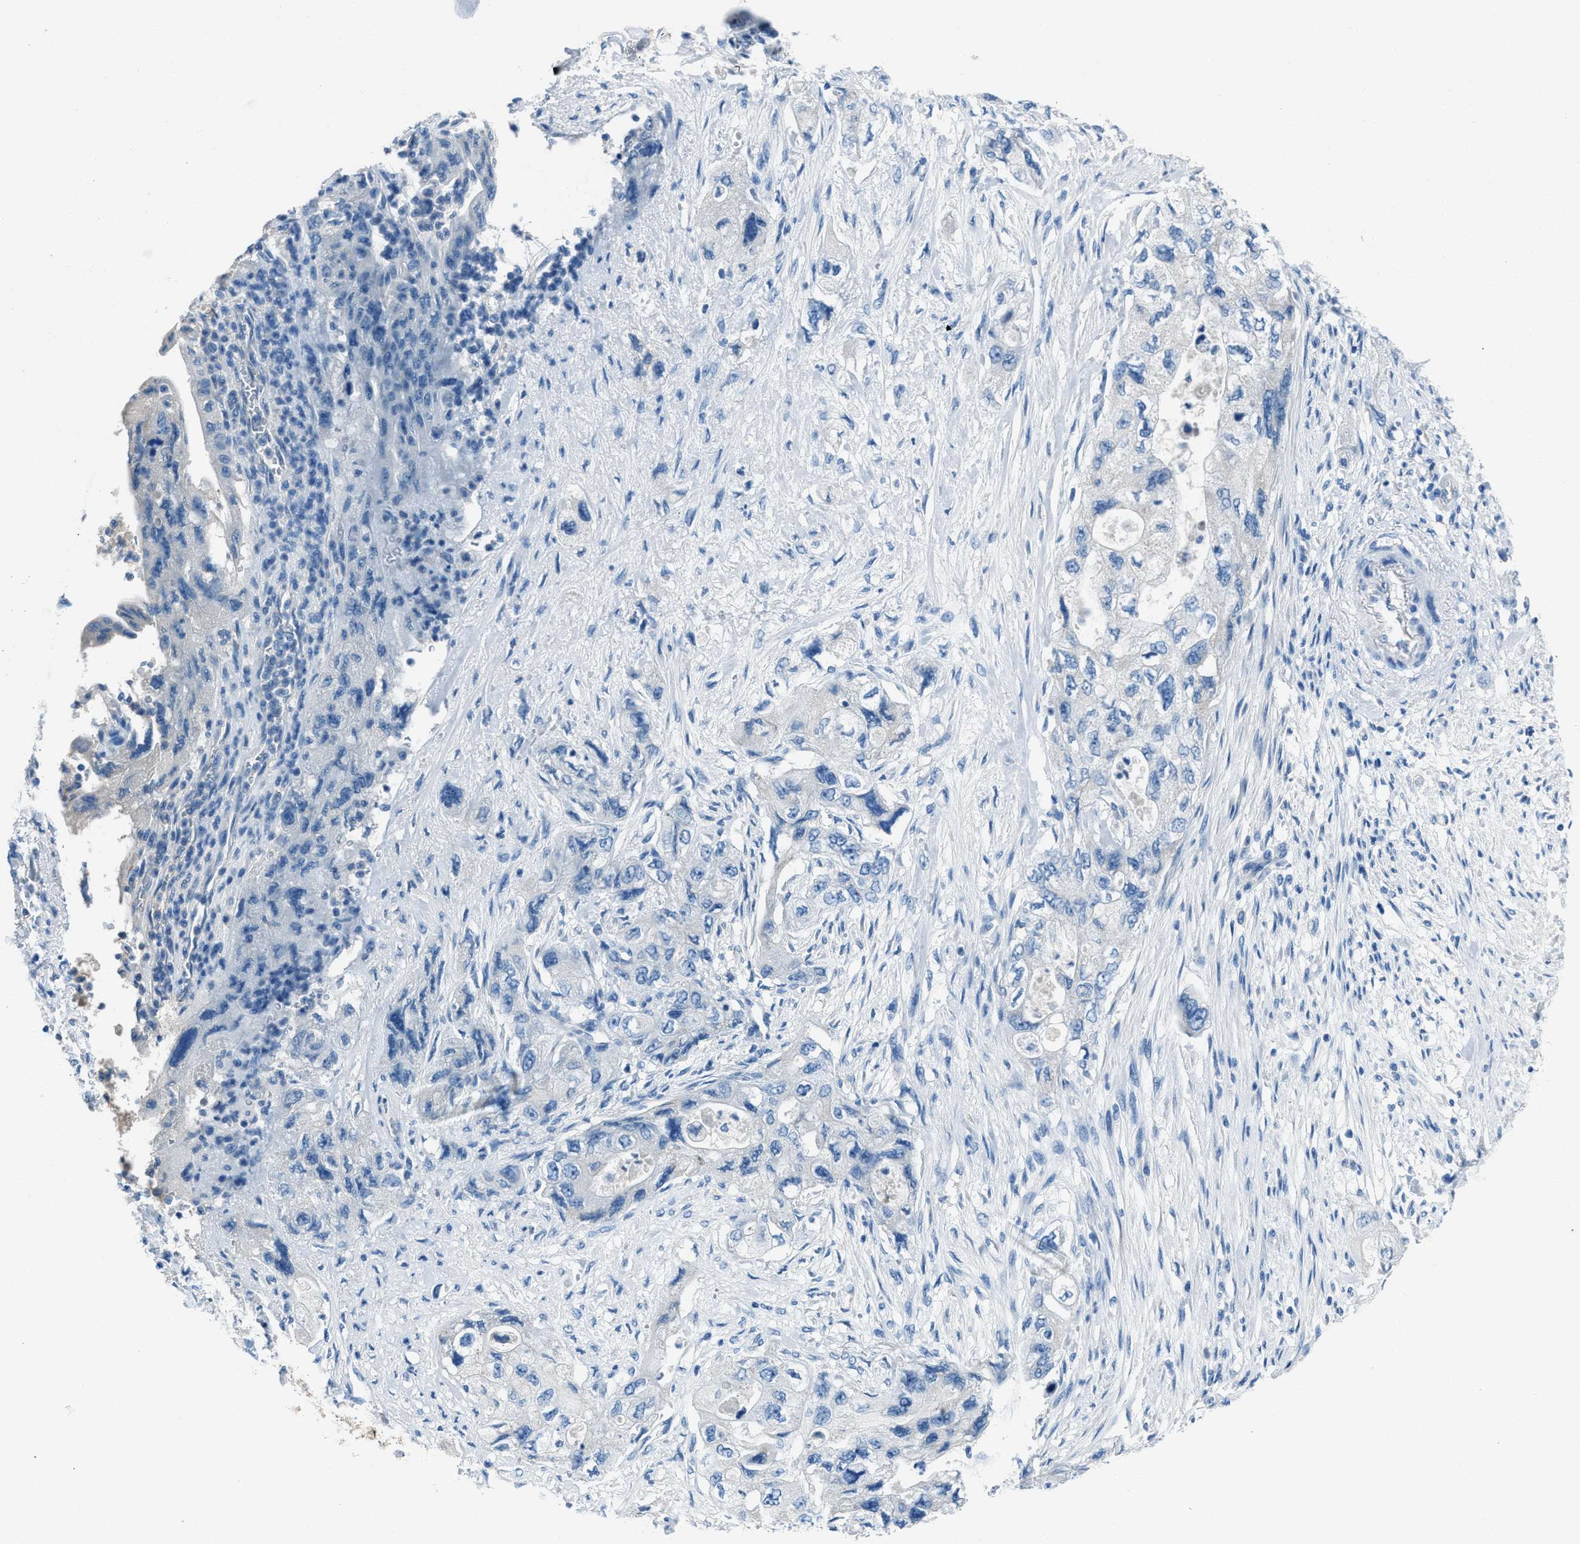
{"staining": {"intensity": "negative", "quantity": "none", "location": "none"}, "tissue": "pancreatic cancer", "cell_type": "Tumor cells", "image_type": "cancer", "snomed": [{"axis": "morphology", "description": "Adenocarcinoma, NOS"}, {"axis": "topography", "description": "Pancreas"}], "caption": "An immunohistochemistry (IHC) histopathology image of pancreatic cancer (adenocarcinoma) is shown. There is no staining in tumor cells of pancreatic cancer (adenocarcinoma).", "gene": "AMACR", "patient": {"sex": "female", "age": 73}}